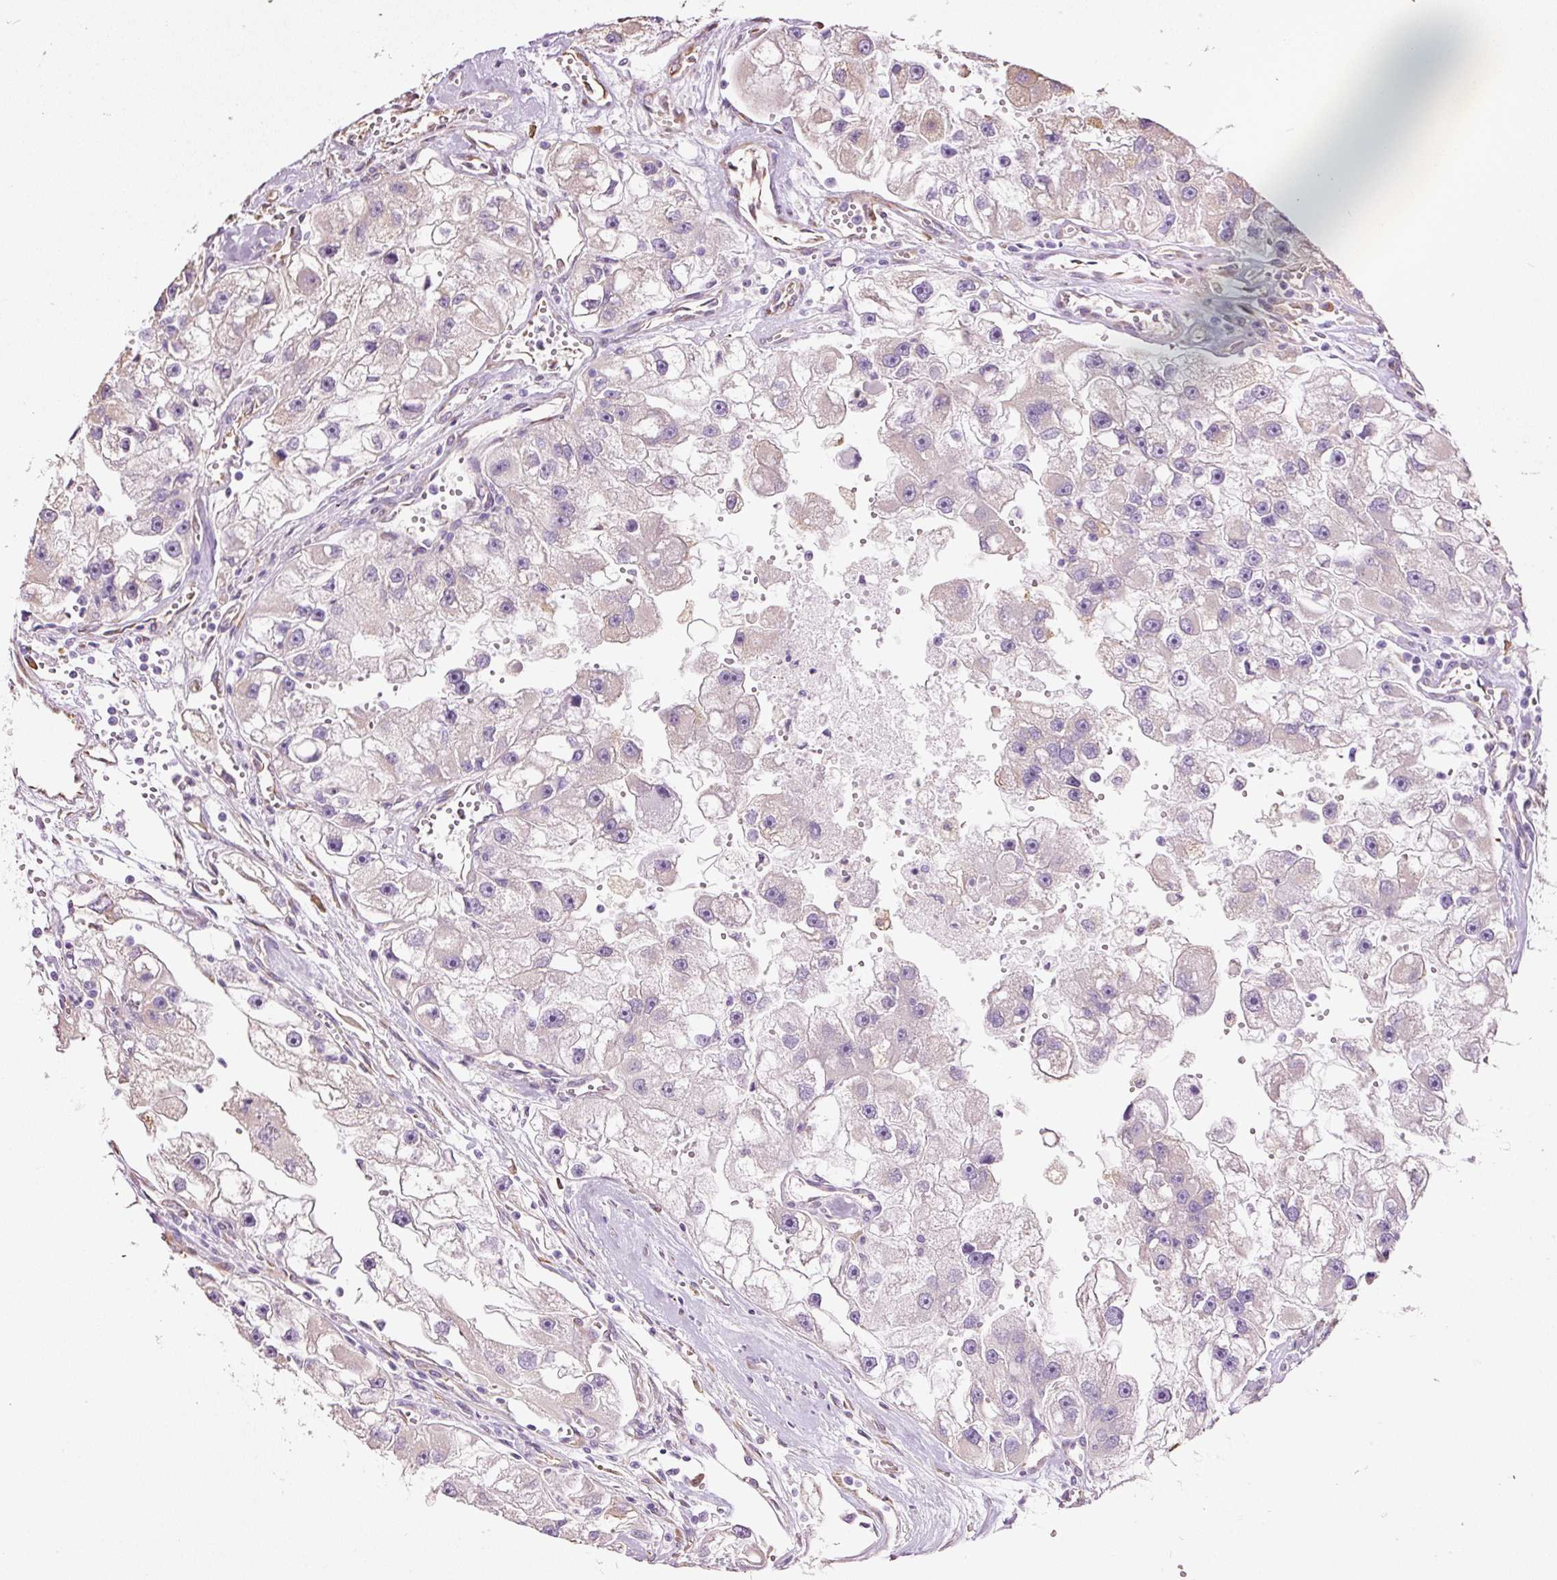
{"staining": {"intensity": "negative", "quantity": "none", "location": "none"}, "tissue": "renal cancer", "cell_type": "Tumor cells", "image_type": "cancer", "snomed": [{"axis": "morphology", "description": "Adenocarcinoma, NOS"}, {"axis": "topography", "description": "Kidney"}], "caption": "High power microscopy micrograph of an immunohistochemistry (IHC) micrograph of renal adenocarcinoma, revealing no significant staining in tumor cells.", "gene": "GCG", "patient": {"sex": "male", "age": 63}}